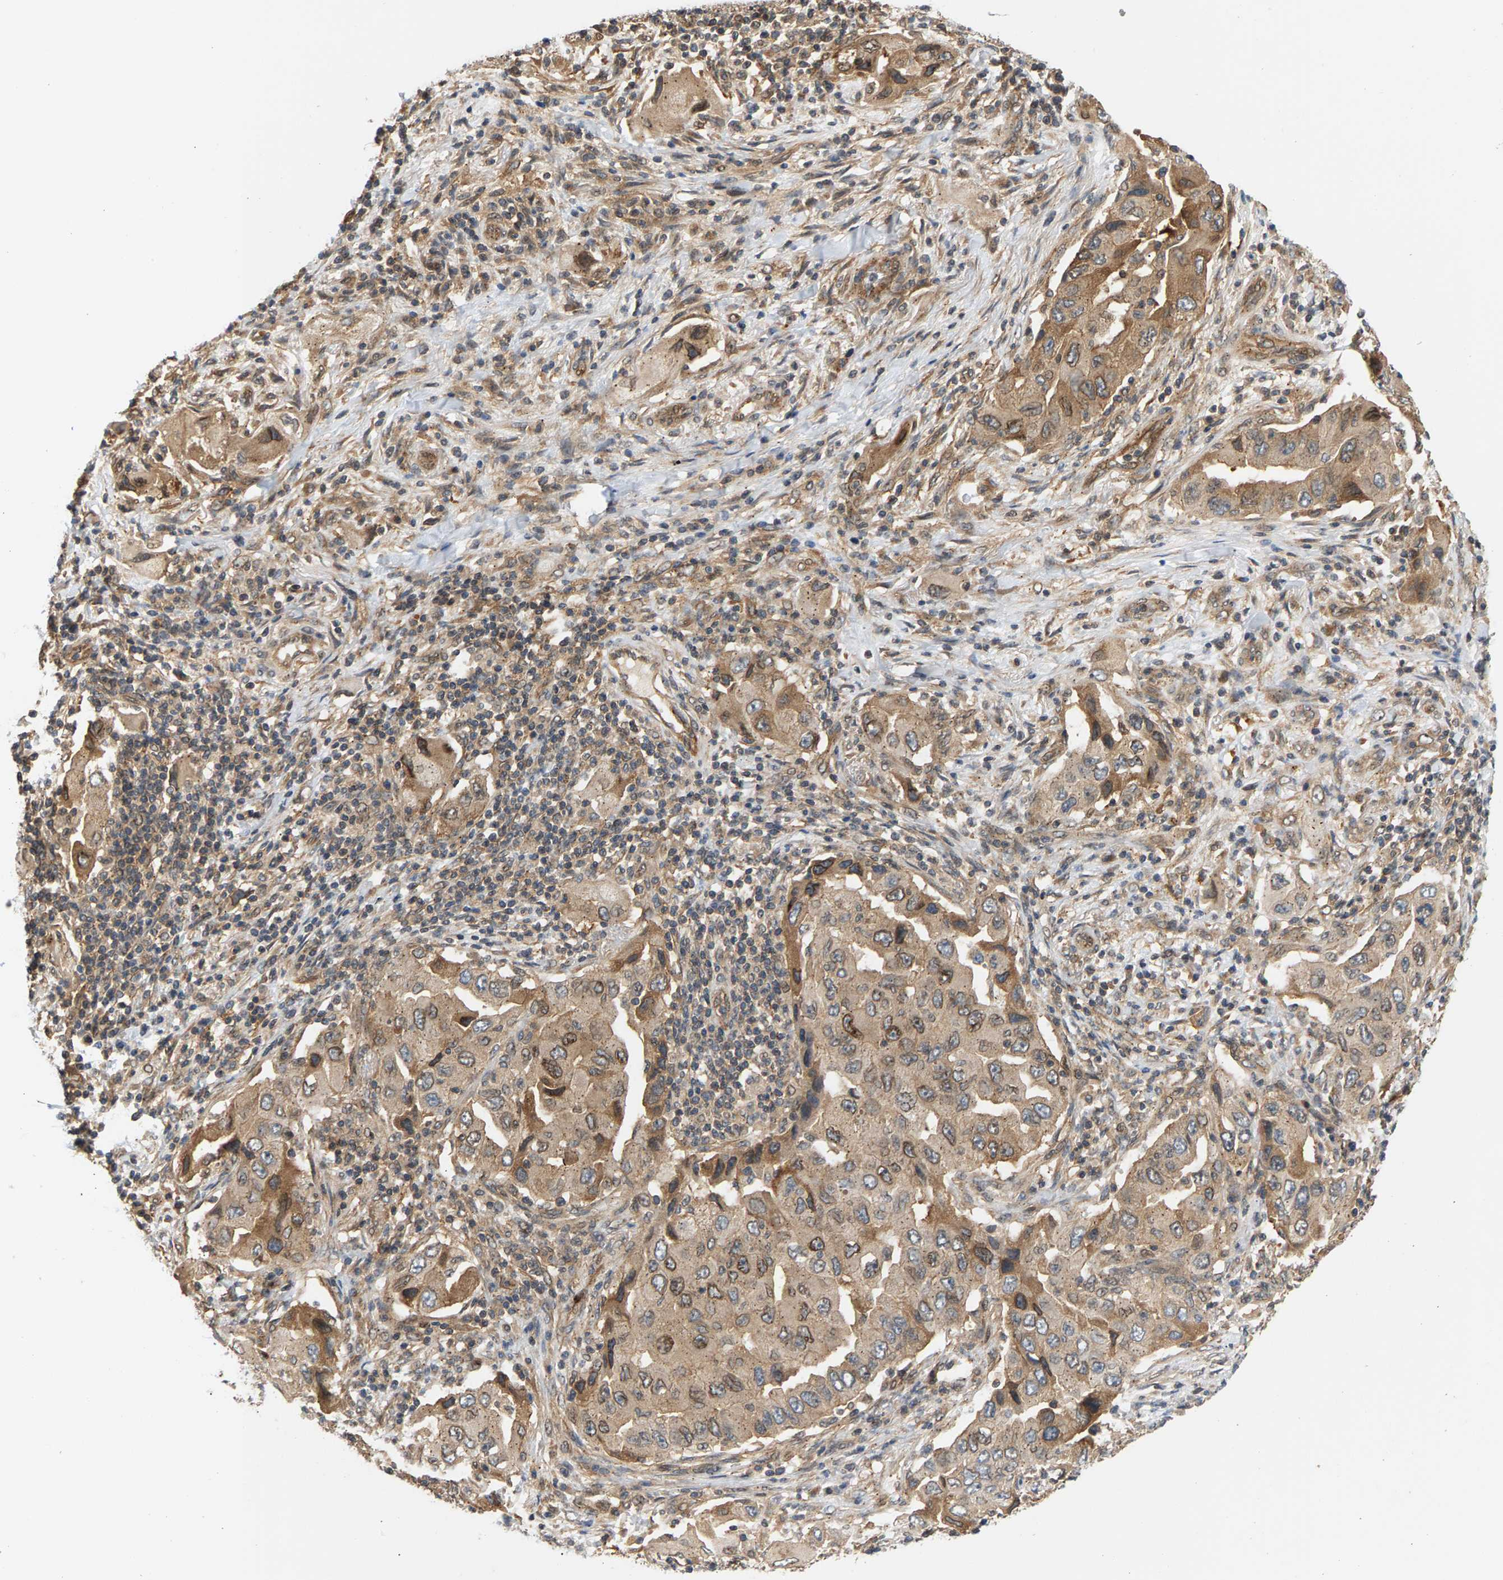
{"staining": {"intensity": "moderate", "quantity": ">75%", "location": "cytoplasmic/membranous"}, "tissue": "lung cancer", "cell_type": "Tumor cells", "image_type": "cancer", "snomed": [{"axis": "morphology", "description": "Adenocarcinoma, NOS"}, {"axis": "topography", "description": "Lung"}], "caption": "About >75% of tumor cells in human adenocarcinoma (lung) demonstrate moderate cytoplasmic/membranous protein positivity as visualized by brown immunohistochemical staining.", "gene": "MAP2K5", "patient": {"sex": "female", "age": 65}}